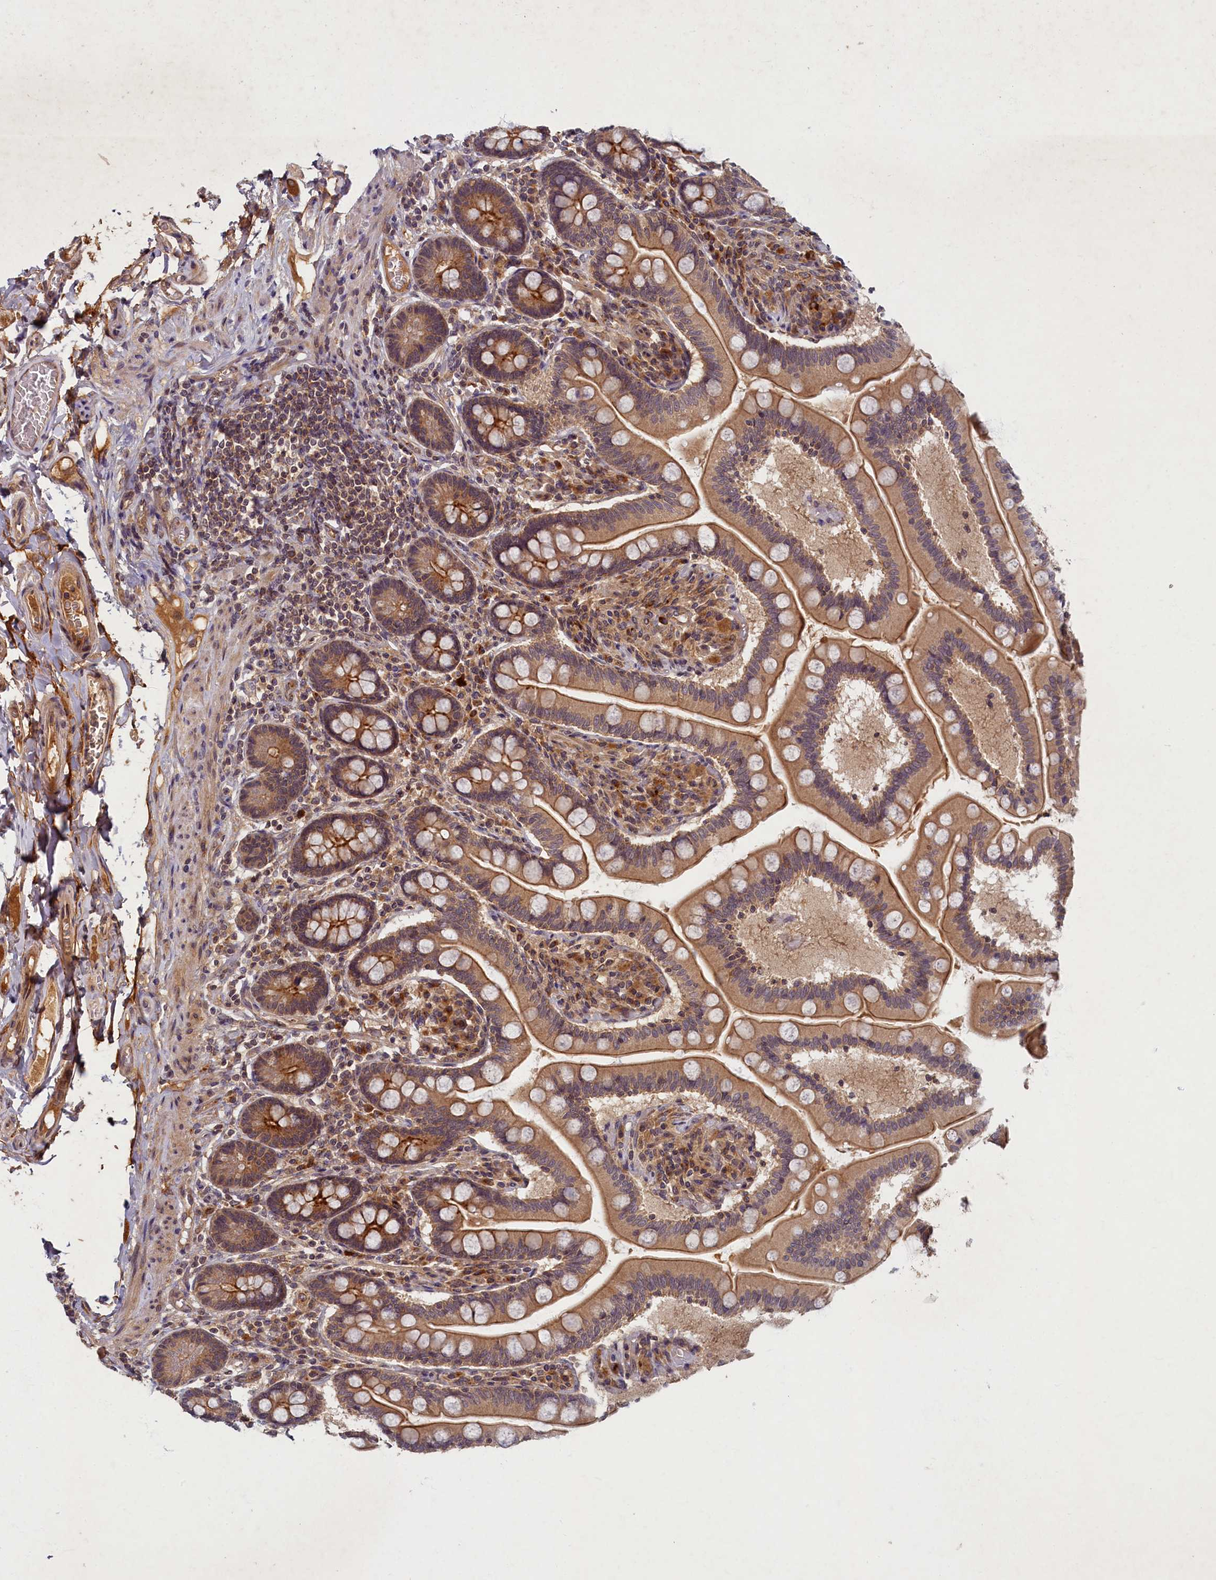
{"staining": {"intensity": "strong", "quantity": ">75%", "location": "cytoplasmic/membranous"}, "tissue": "small intestine", "cell_type": "Glandular cells", "image_type": "normal", "snomed": [{"axis": "morphology", "description": "Normal tissue, NOS"}, {"axis": "topography", "description": "Small intestine"}], "caption": "This photomicrograph exhibits unremarkable small intestine stained with immunohistochemistry to label a protein in brown. The cytoplasmic/membranous of glandular cells show strong positivity for the protein. Nuclei are counter-stained blue.", "gene": "BICD1", "patient": {"sex": "female", "age": 64}}